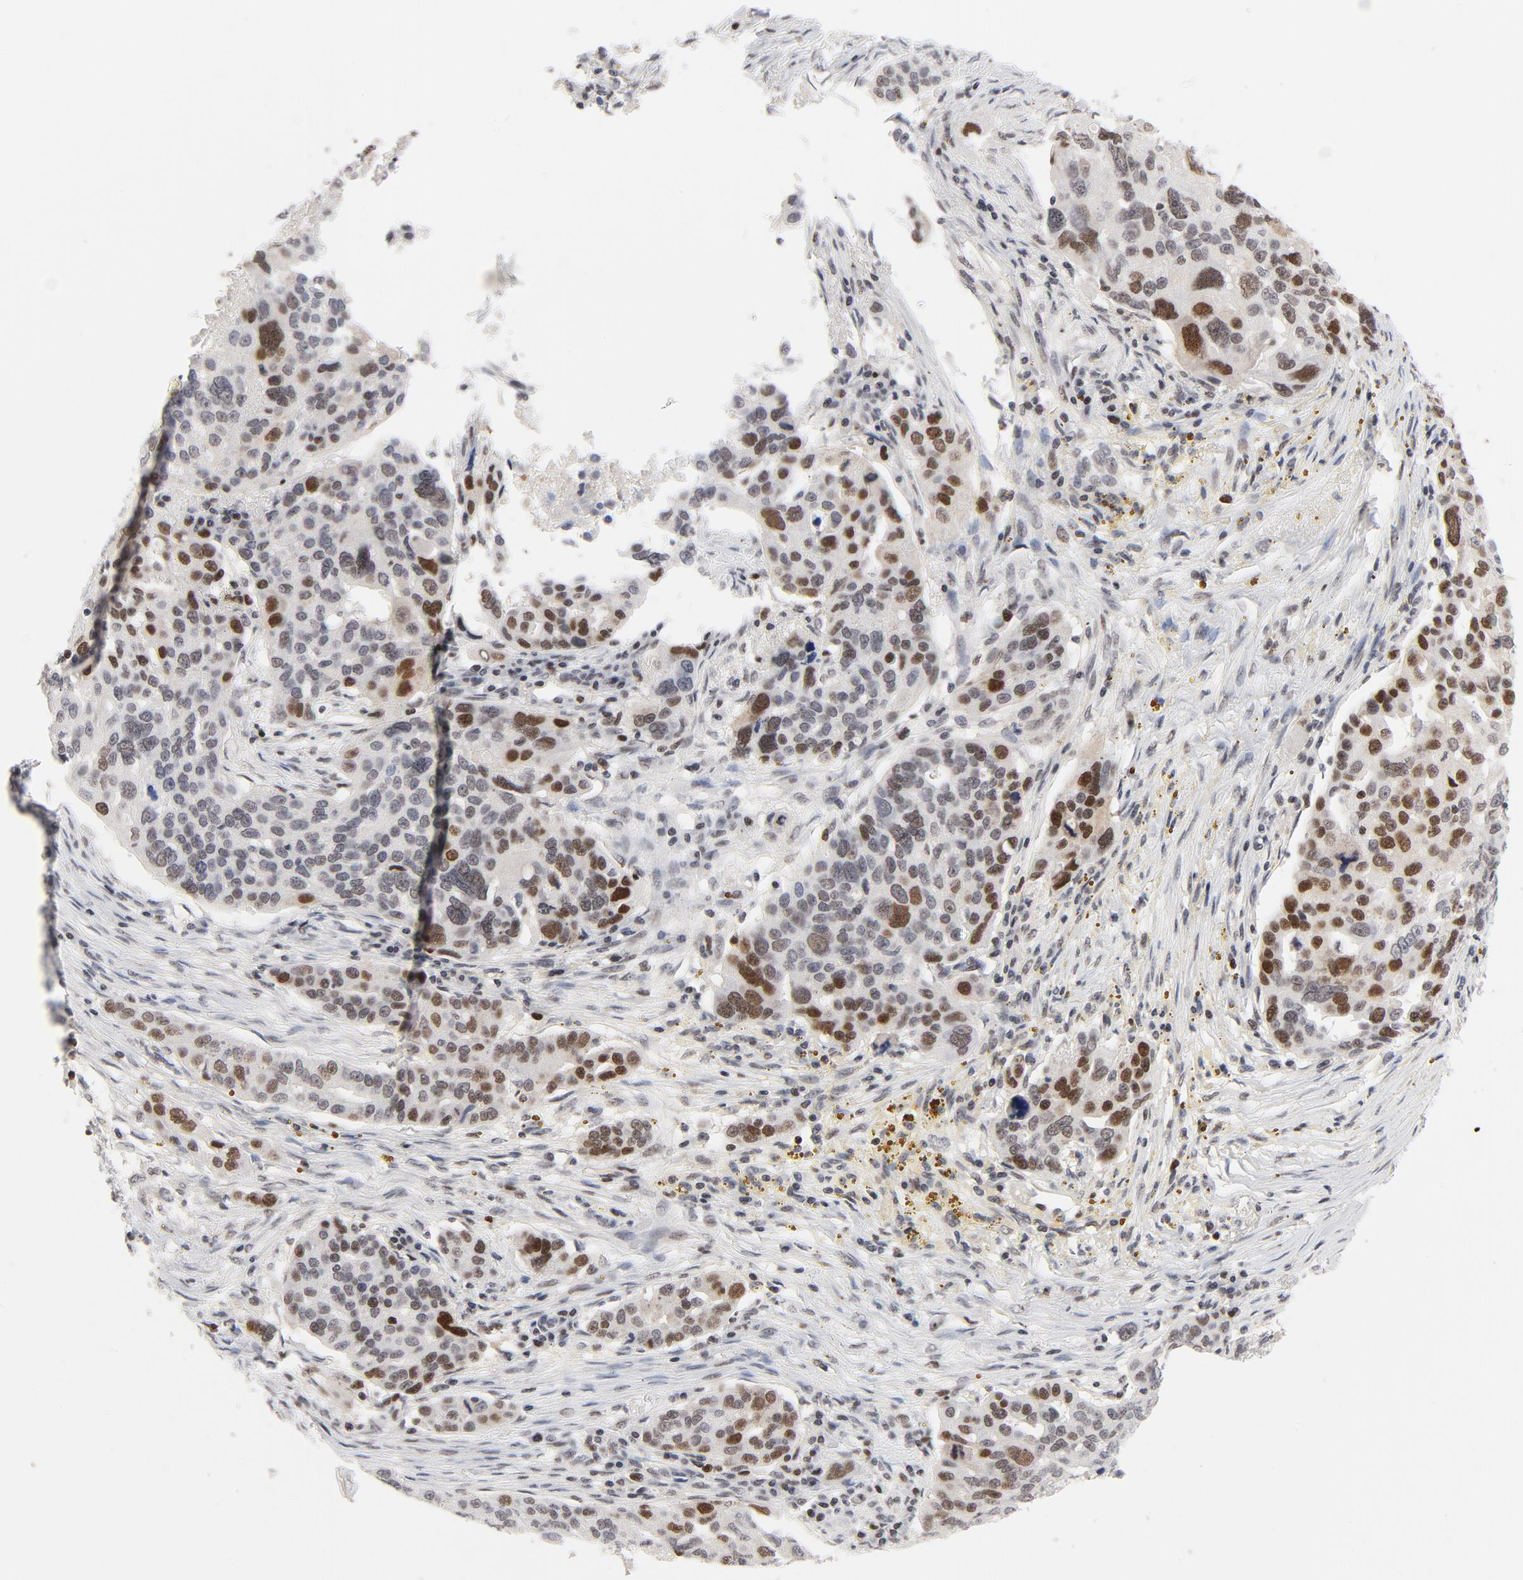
{"staining": {"intensity": "moderate", "quantity": "25%-75%", "location": "nuclear"}, "tissue": "ovarian cancer", "cell_type": "Tumor cells", "image_type": "cancer", "snomed": [{"axis": "morphology", "description": "Carcinoma, endometroid"}, {"axis": "topography", "description": "Ovary"}], "caption": "Endometroid carcinoma (ovarian) tissue shows moderate nuclear expression in approximately 25%-75% of tumor cells", "gene": "RFC4", "patient": {"sex": "female", "age": 75}}